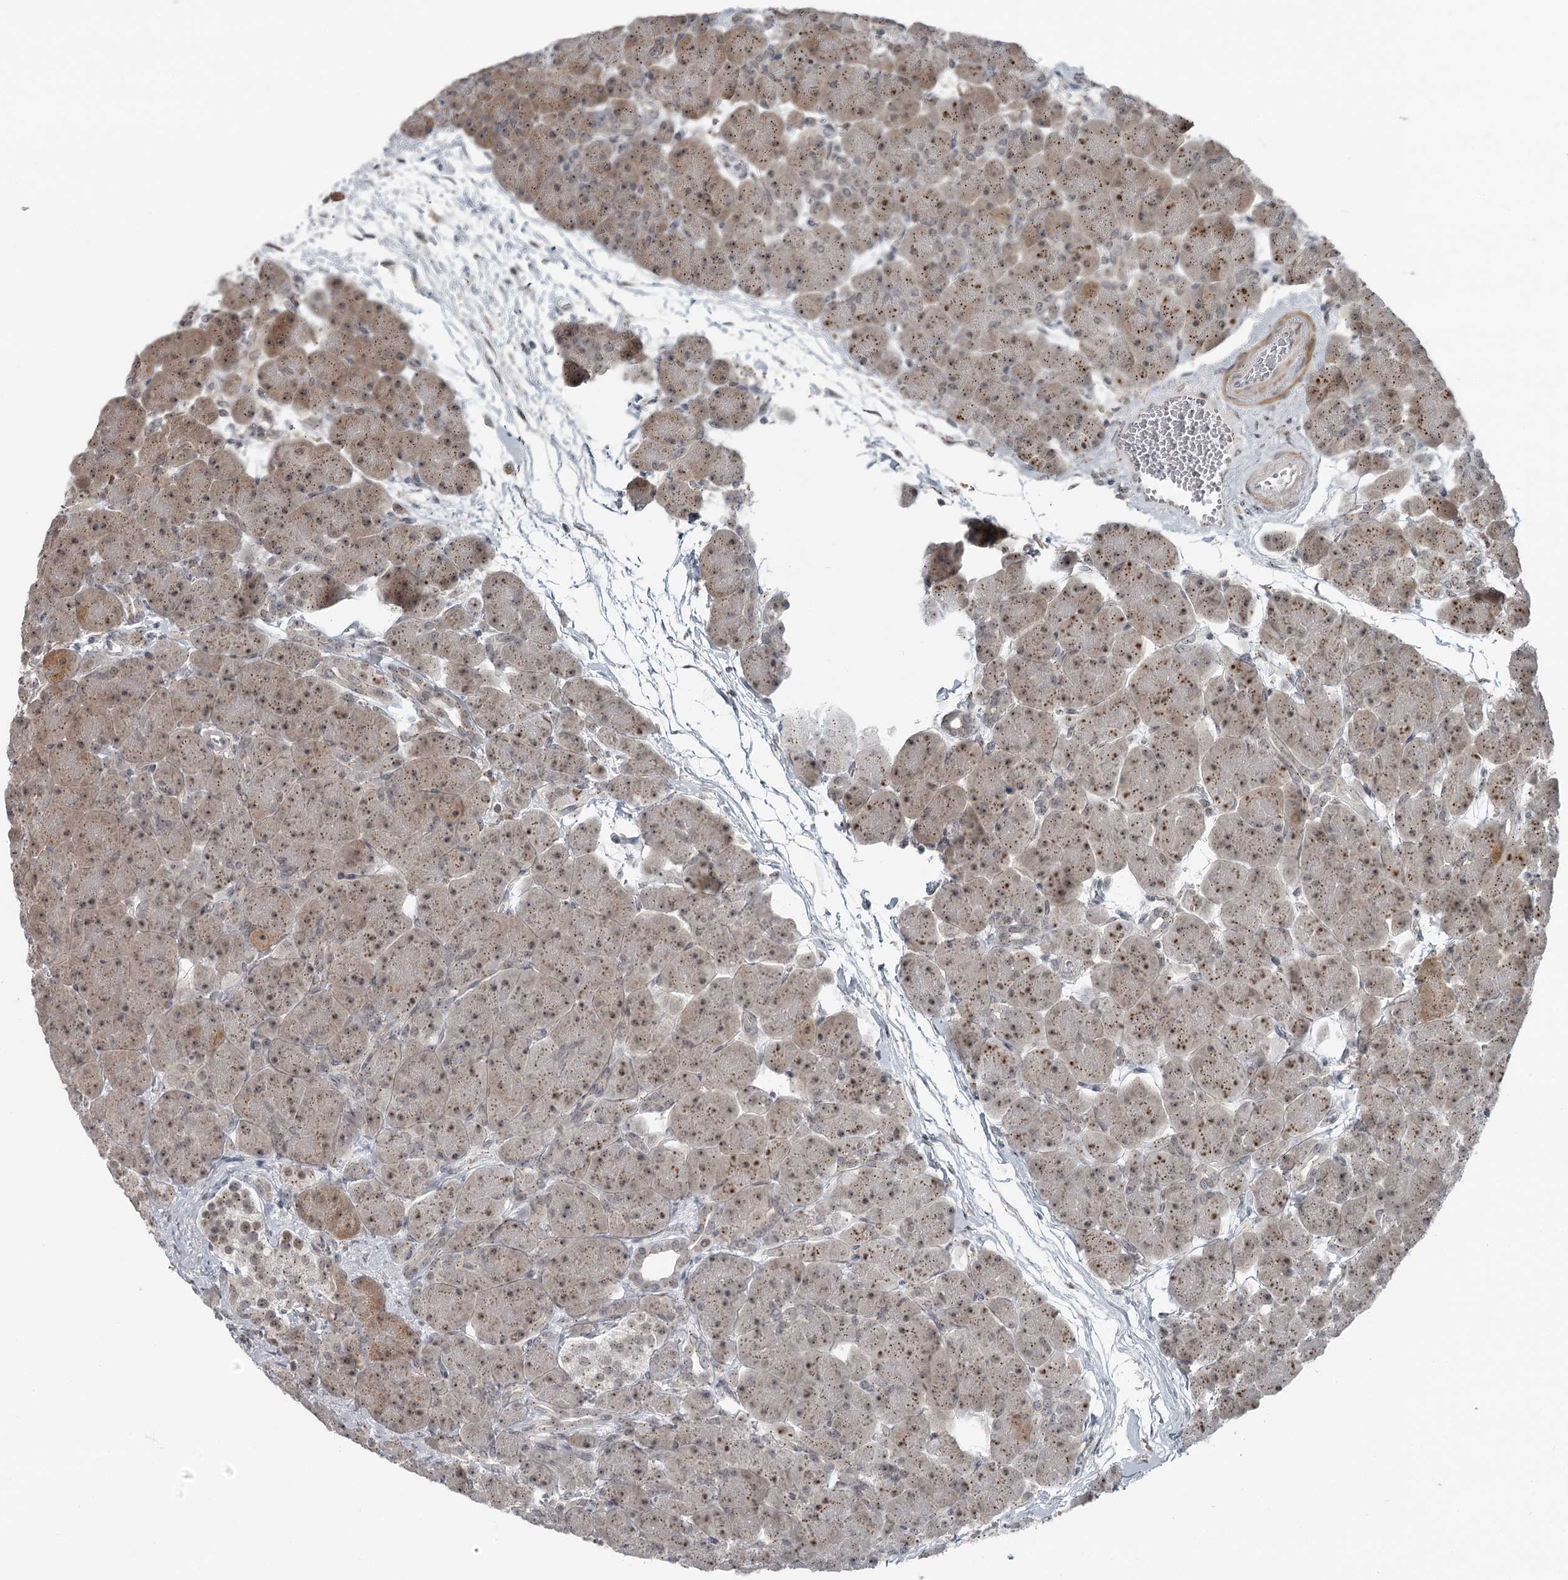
{"staining": {"intensity": "moderate", "quantity": ">75%", "location": "cytoplasmic/membranous,nuclear"}, "tissue": "pancreas", "cell_type": "Exocrine glandular cells", "image_type": "normal", "snomed": [{"axis": "morphology", "description": "Normal tissue, NOS"}, {"axis": "topography", "description": "Pancreas"}], "caption": "Pancreas stained with DAB IHC reveals medium levels of moderate cytoplasmic/membranous,nuclear expression in about >75% of exocrine glandular cells.", "gene": "EXOSC1", "patient": {"sex": "male", "age": 66}}